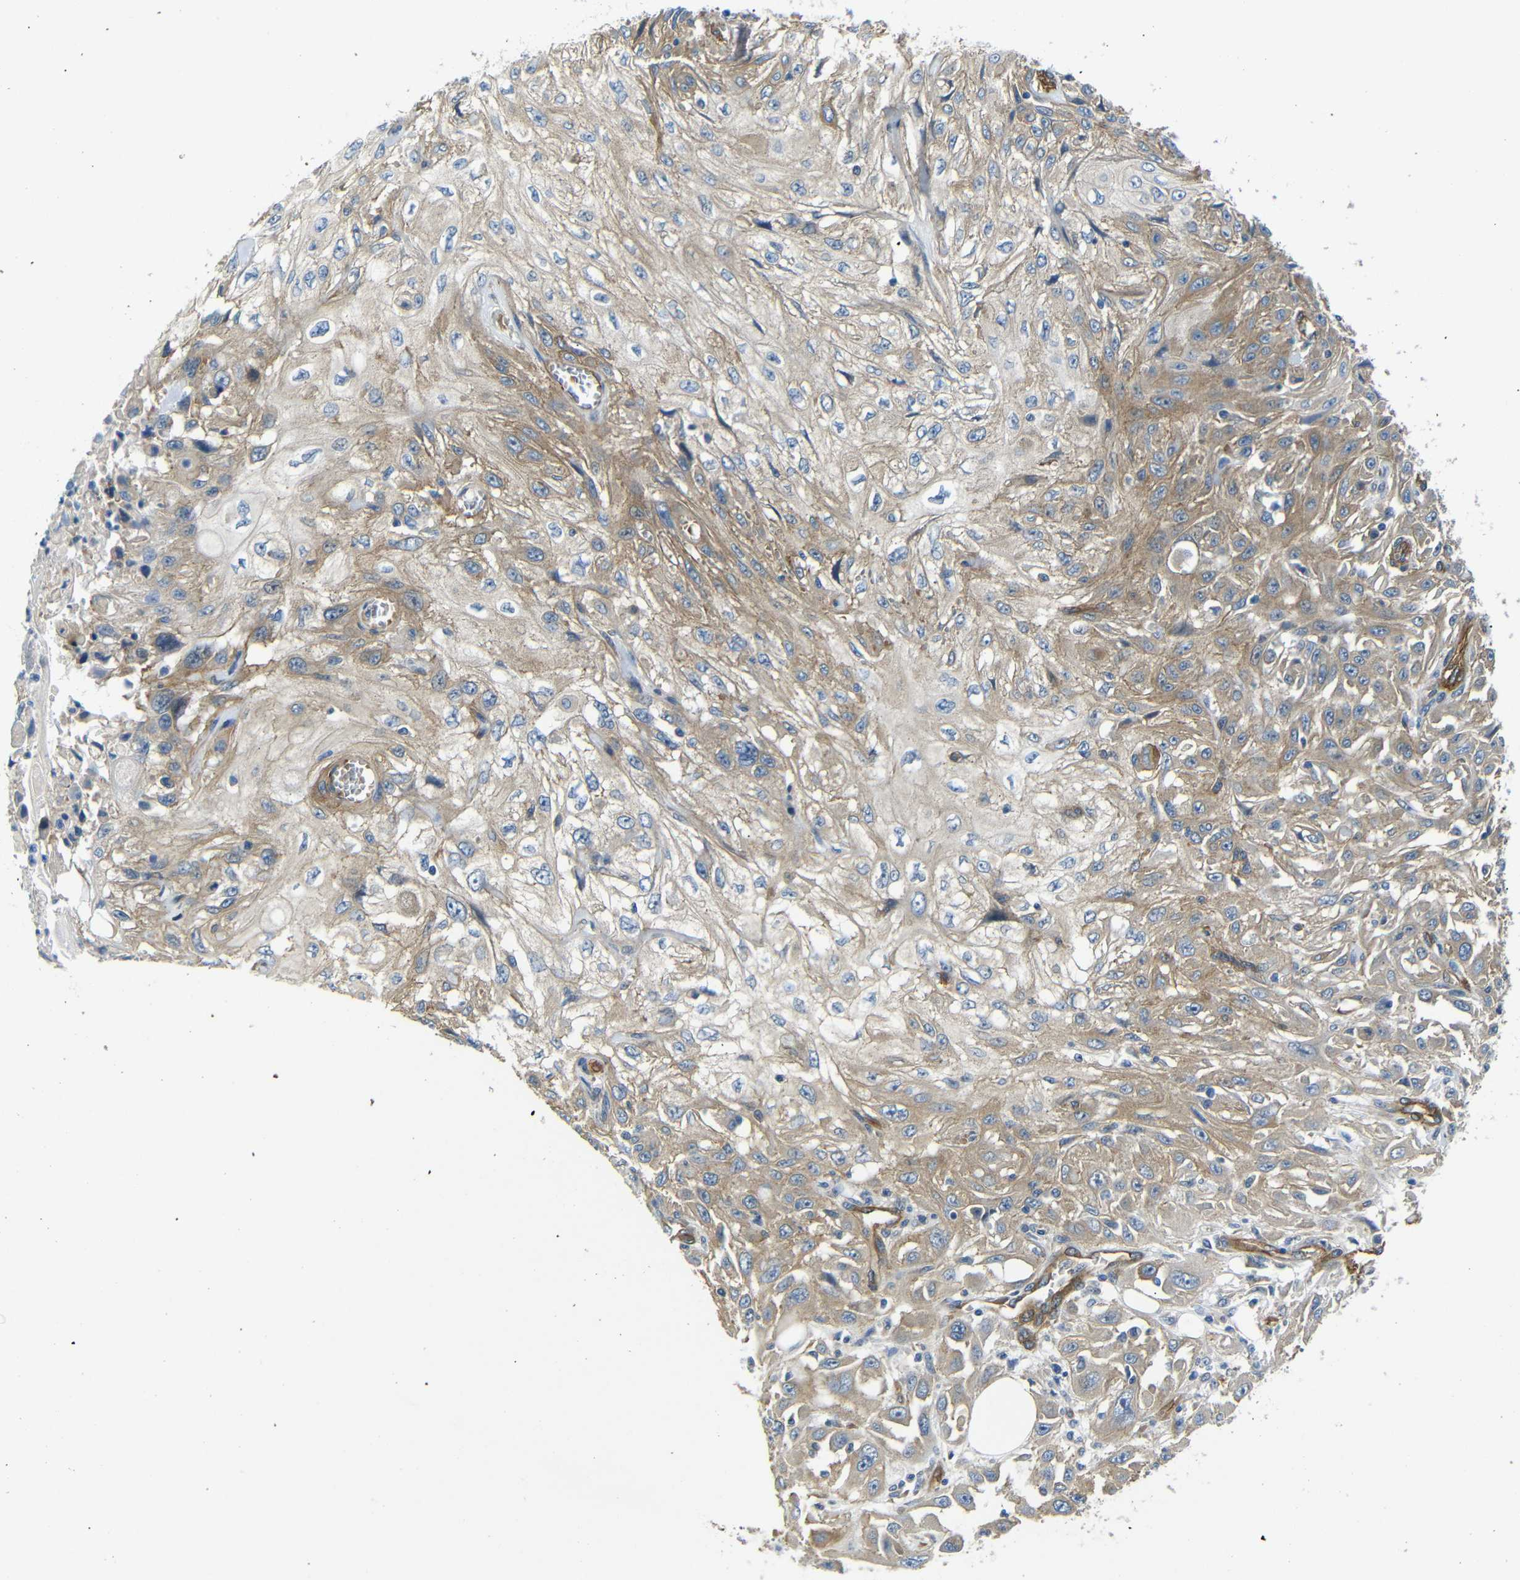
{"staining": {"intensity": "moderate", "quantity": ">75%", "location": "cytoplasmic/membranous"}, "tissue": "skin cancer", "cell_type": "Tumor cells", "image_type": "cancer", "snomed": [{"axis": "morphology", "description": "Squamous cell carcinoma, NOS"}, {"axis": "topography", "description": "Skin"}], "caption": "A medium amount of moderate cytoplasmic/membranous staining is identified in approximately >75% of tumor cells in squamous cell carcinoma (skin) tissue.", "gene": "MYO1B", "patient": {"sex": "male", "age": 75}}